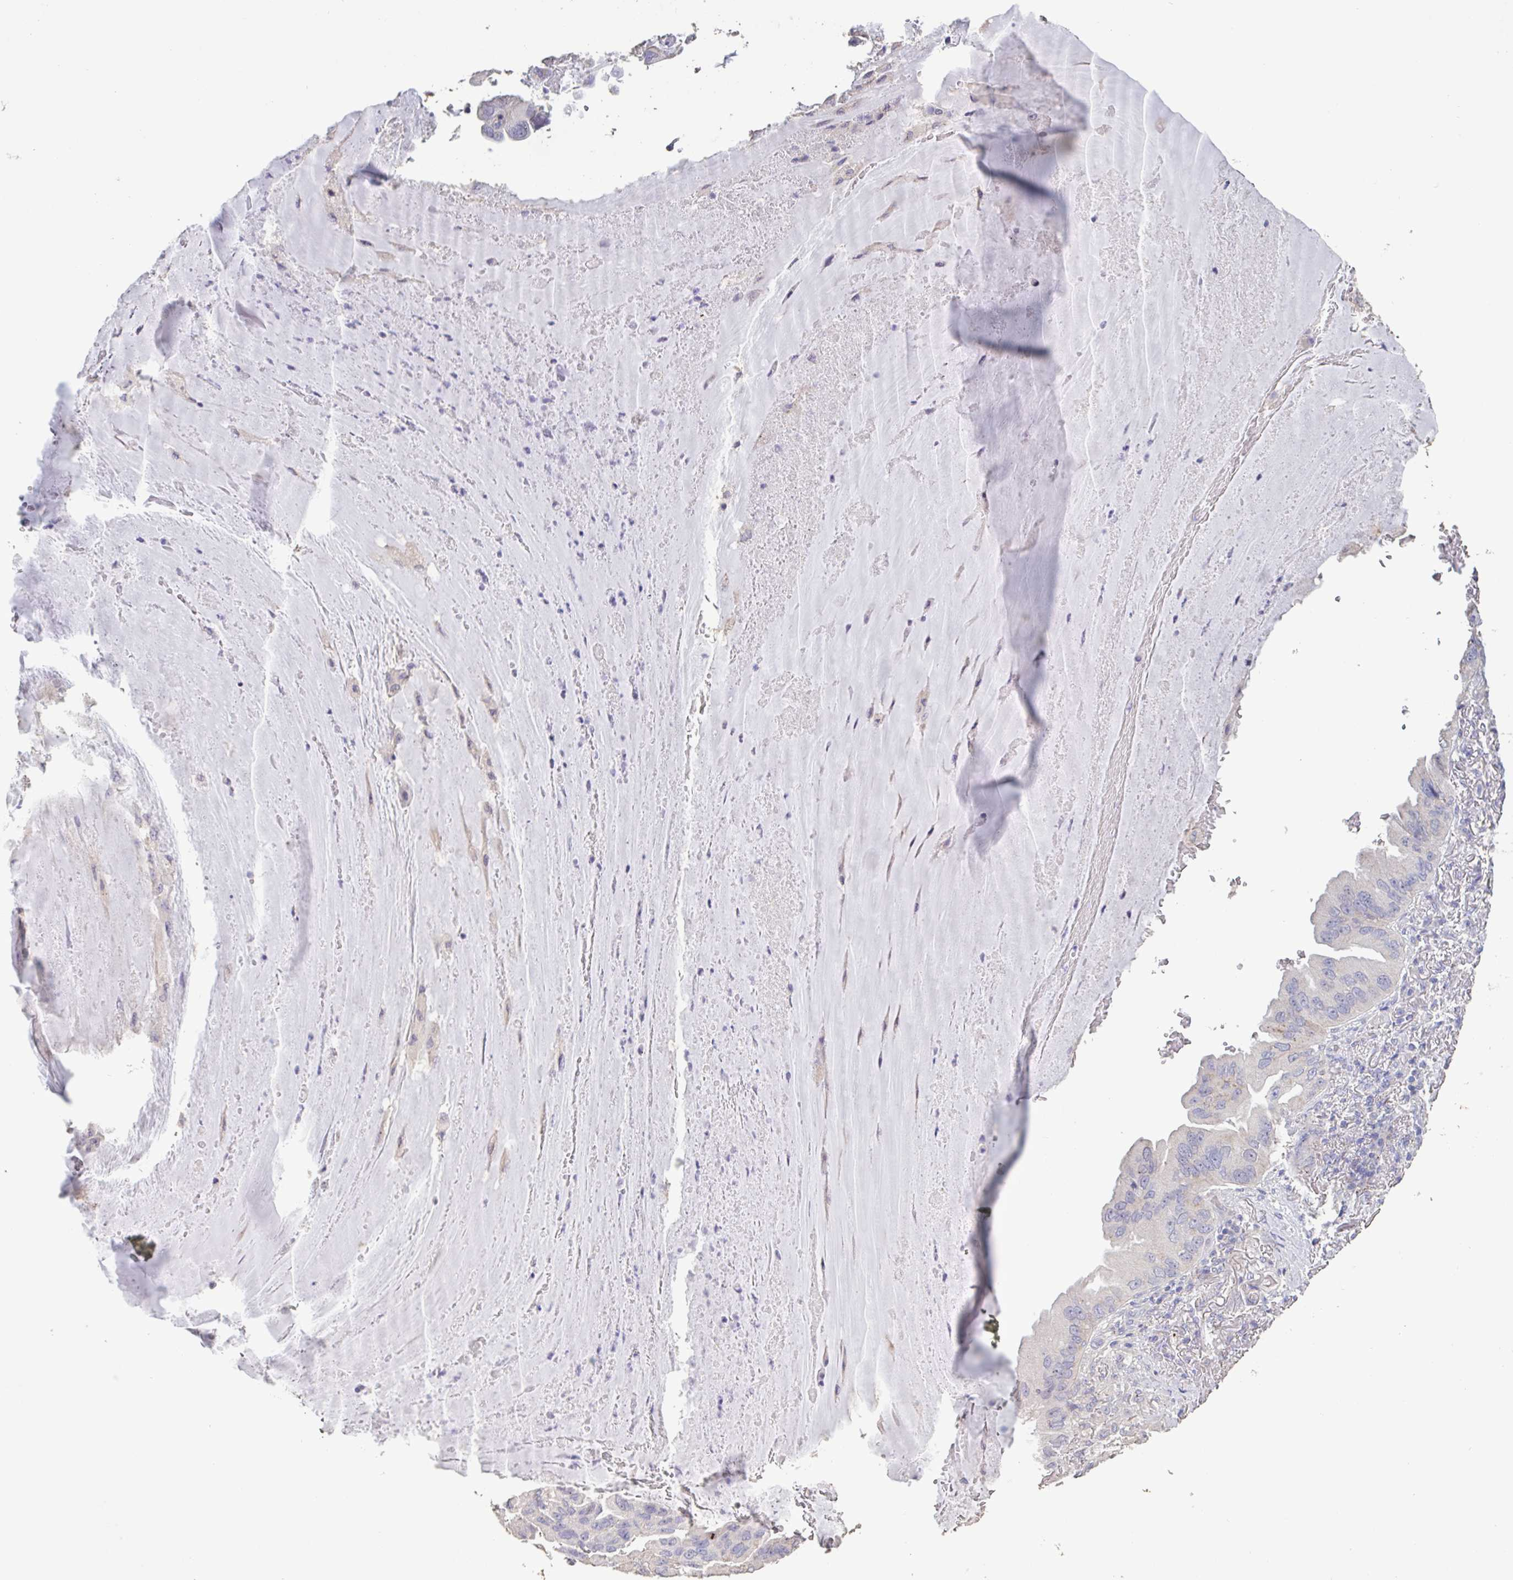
{"staining": {"intensity": "negative", "quantity": "none", "location": "none"}, "tissue": "lung cancer", "cell_type": "Tumor cells", "image_type": "cancer", "snomed": [{"axis": "morphology", "description": "Adenocarcinoma, NOS"}, {"axis": "topography", "description": "Lung"}], "caption": "Immunohistochemistry histopathology image of neoplastic tissue: lung cancer stained with DAB exhibits no significant protein positivity in tumor cells.", "gene": "CHMP5", "patient": {"sex": "female", "age": 69}}